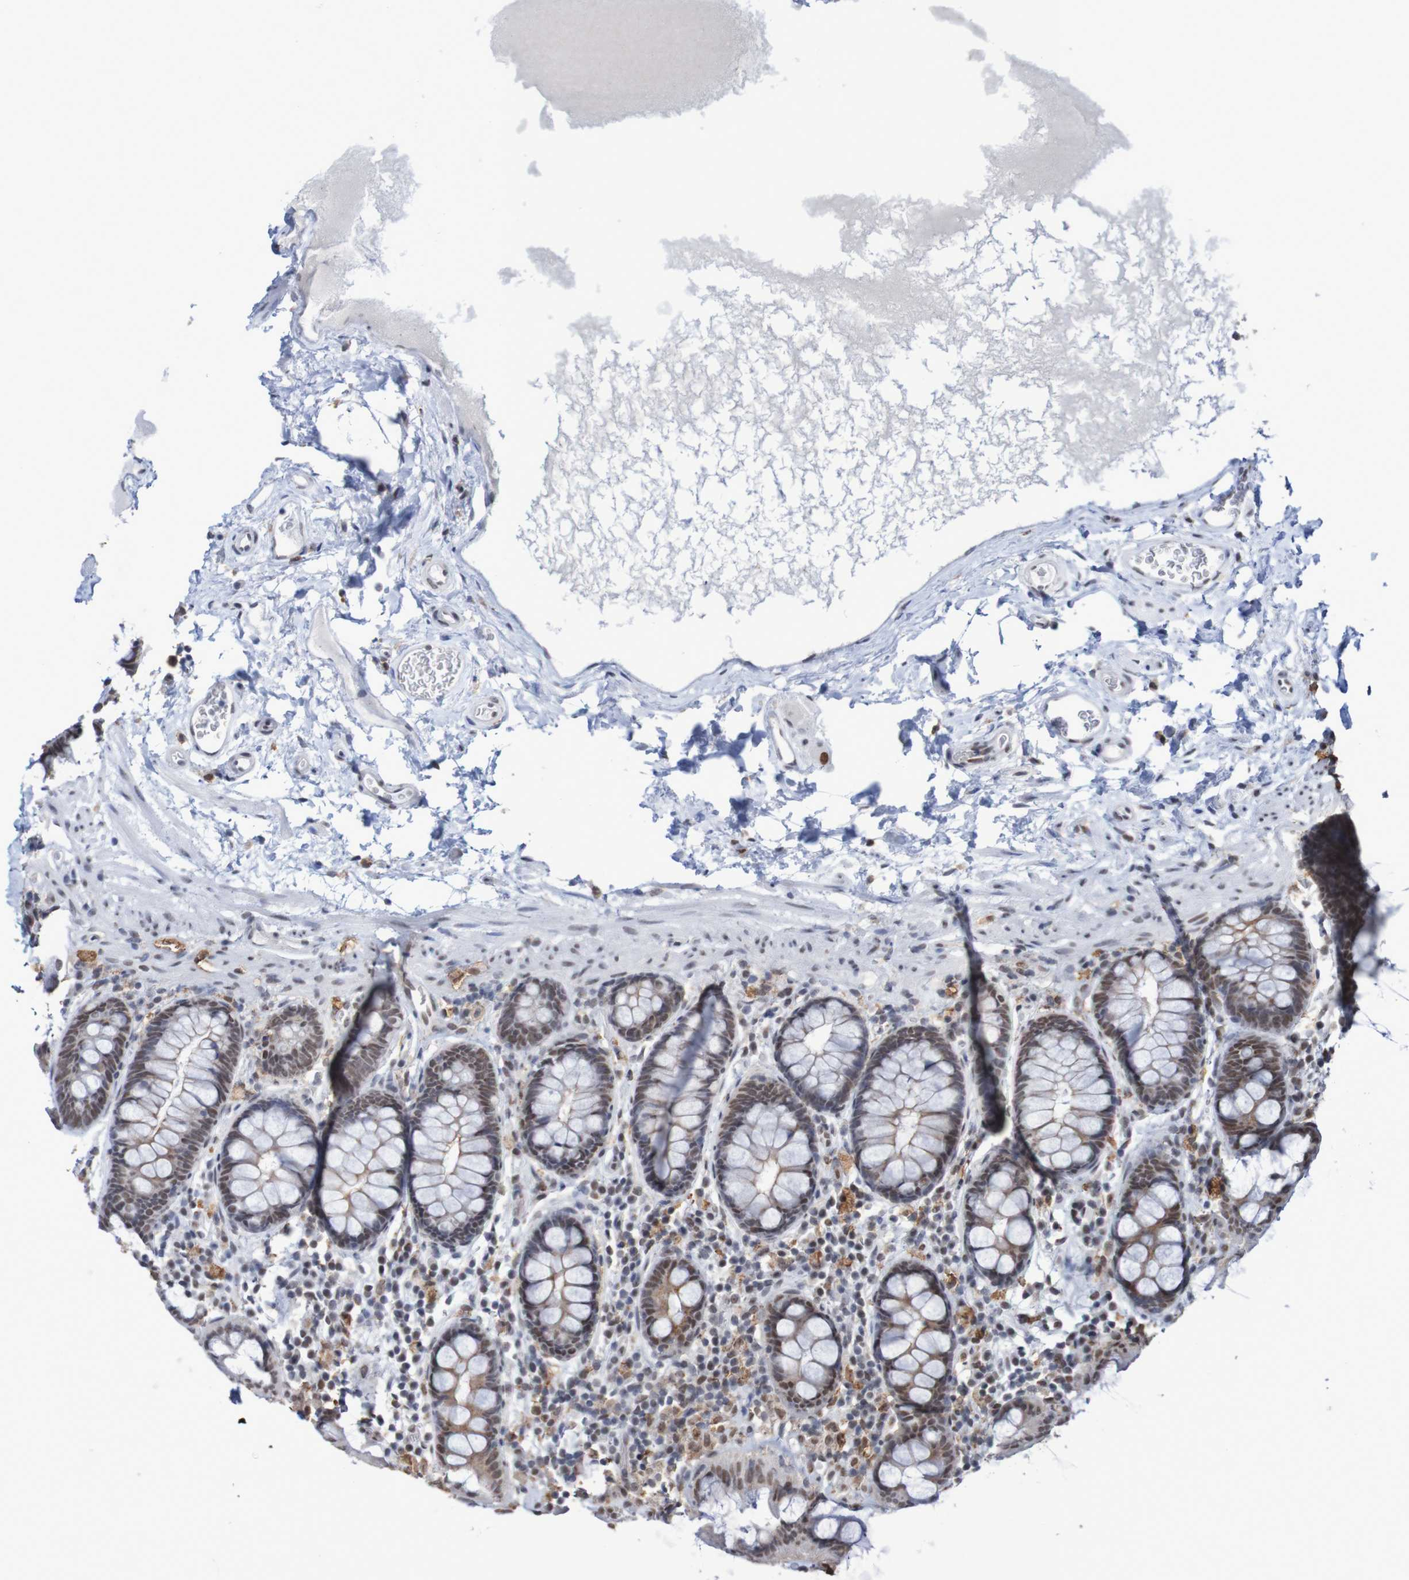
{"staining": {"intensity": "weak", "quantity": ">75%", "location": "nuclear"}, "tissue": "colon", "cell_type": "Endothelial cells", "image_type": "normal", "snomed": [{"axis": "morphology", "description": "Normal tissue, NOS"}, {"axis": "topography", "description": "Colon"}], "caption": "Immunohistochemical staining of benign human colon demonstrates low levels of weak nuclear positivity in about >75% of endothelial cells.", "gene": "MRTFB", "patient": {"sex": "female", "age": 80}}